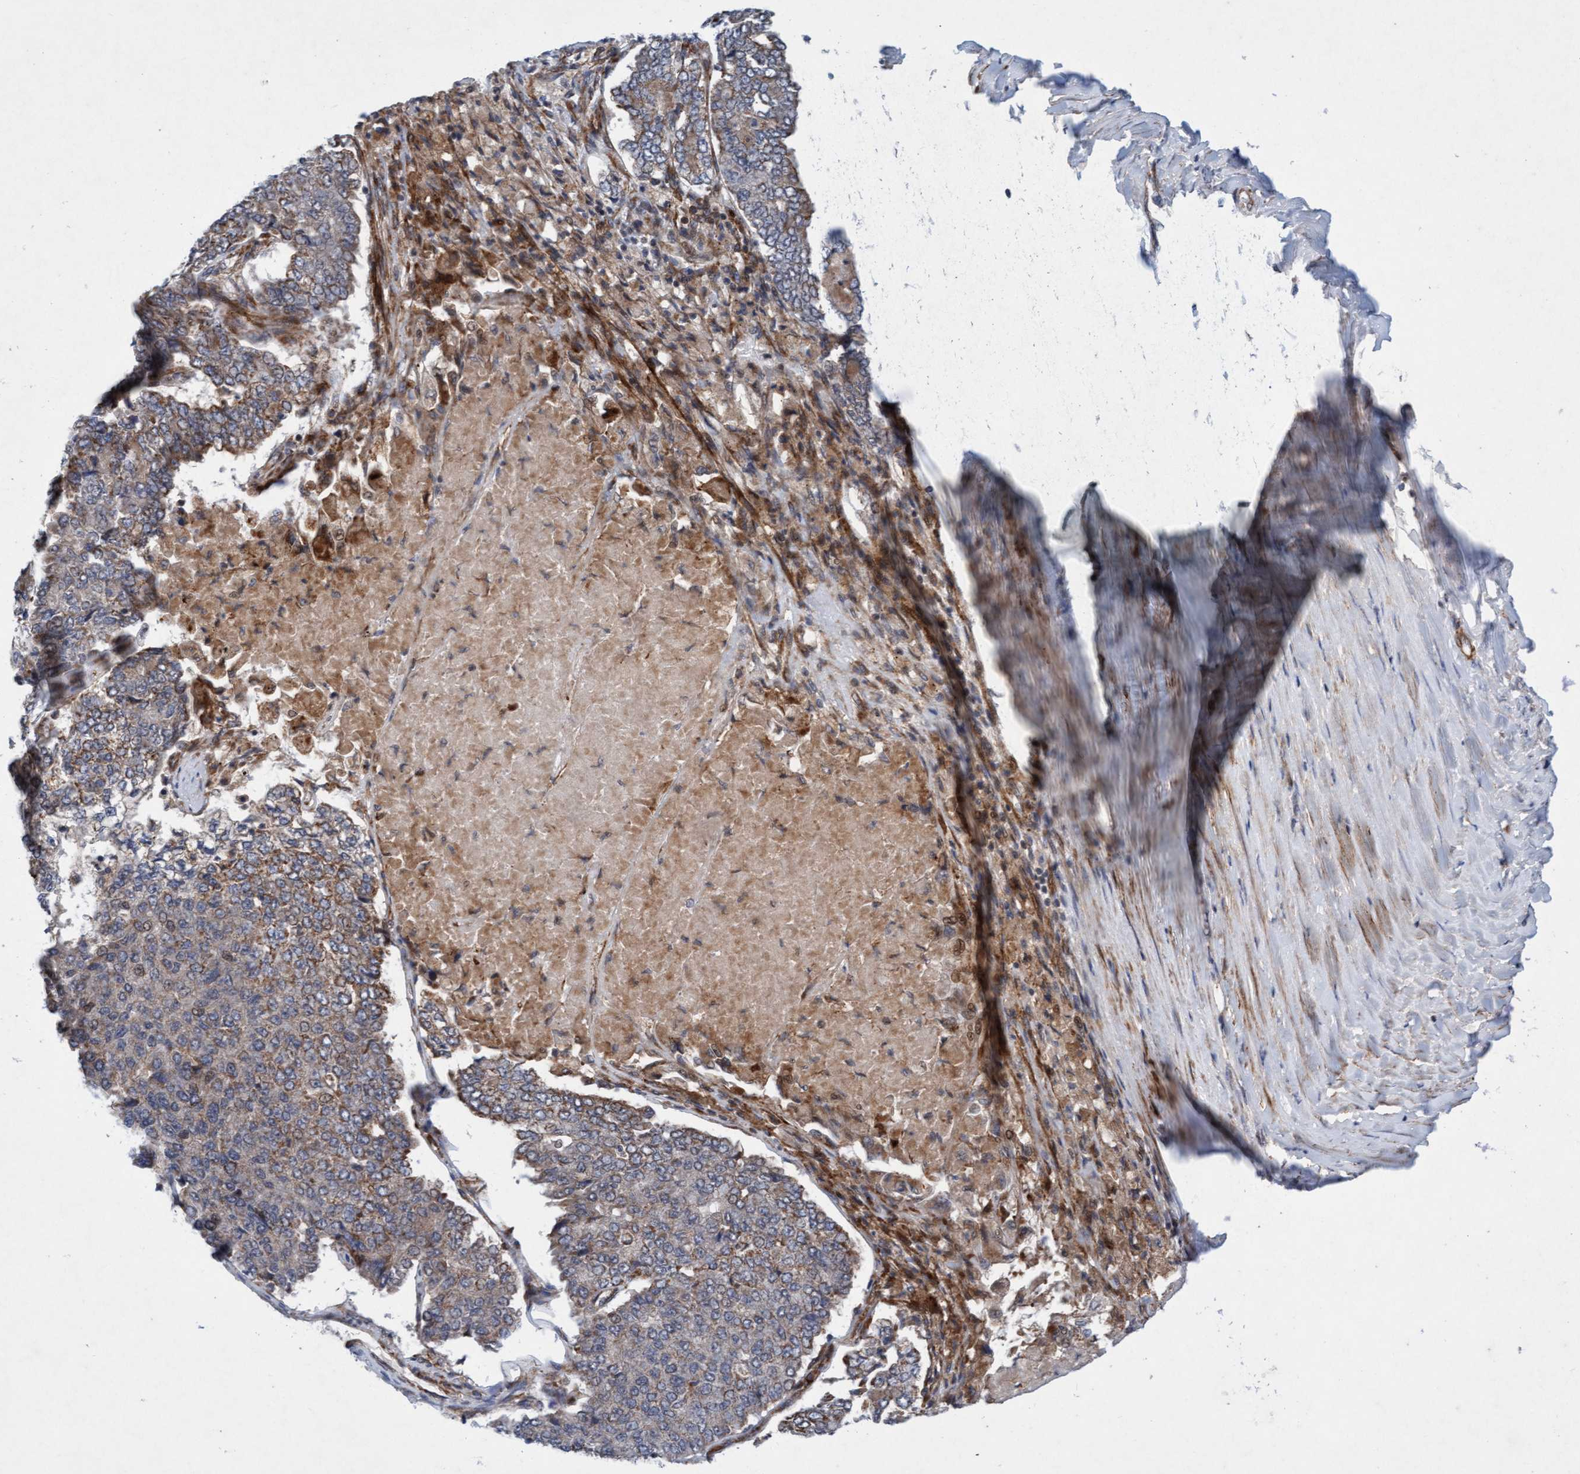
{"staining": {"intensity": "weak", "quantity": ">75%", "location": "cytoplasmic/membranous"}, "tissue": "pancreatic cancer", "cell_type": "Tumor cells", "image_type": "cancer", "snomed": [{"axis": "morphology", "description": "Adenocarcinoma, NOS"}, {"axis": "topography", "description": "Pancreas"}], "caption": "About >75% of tumor cells in human adenocarcinoma (pancreatic) show weak cytoplasmic/membranous protein staining as visualized by brown immunohistochemical staining.", "gene": "TMEM70", "patient": {"sex": "male", "age": 50}}